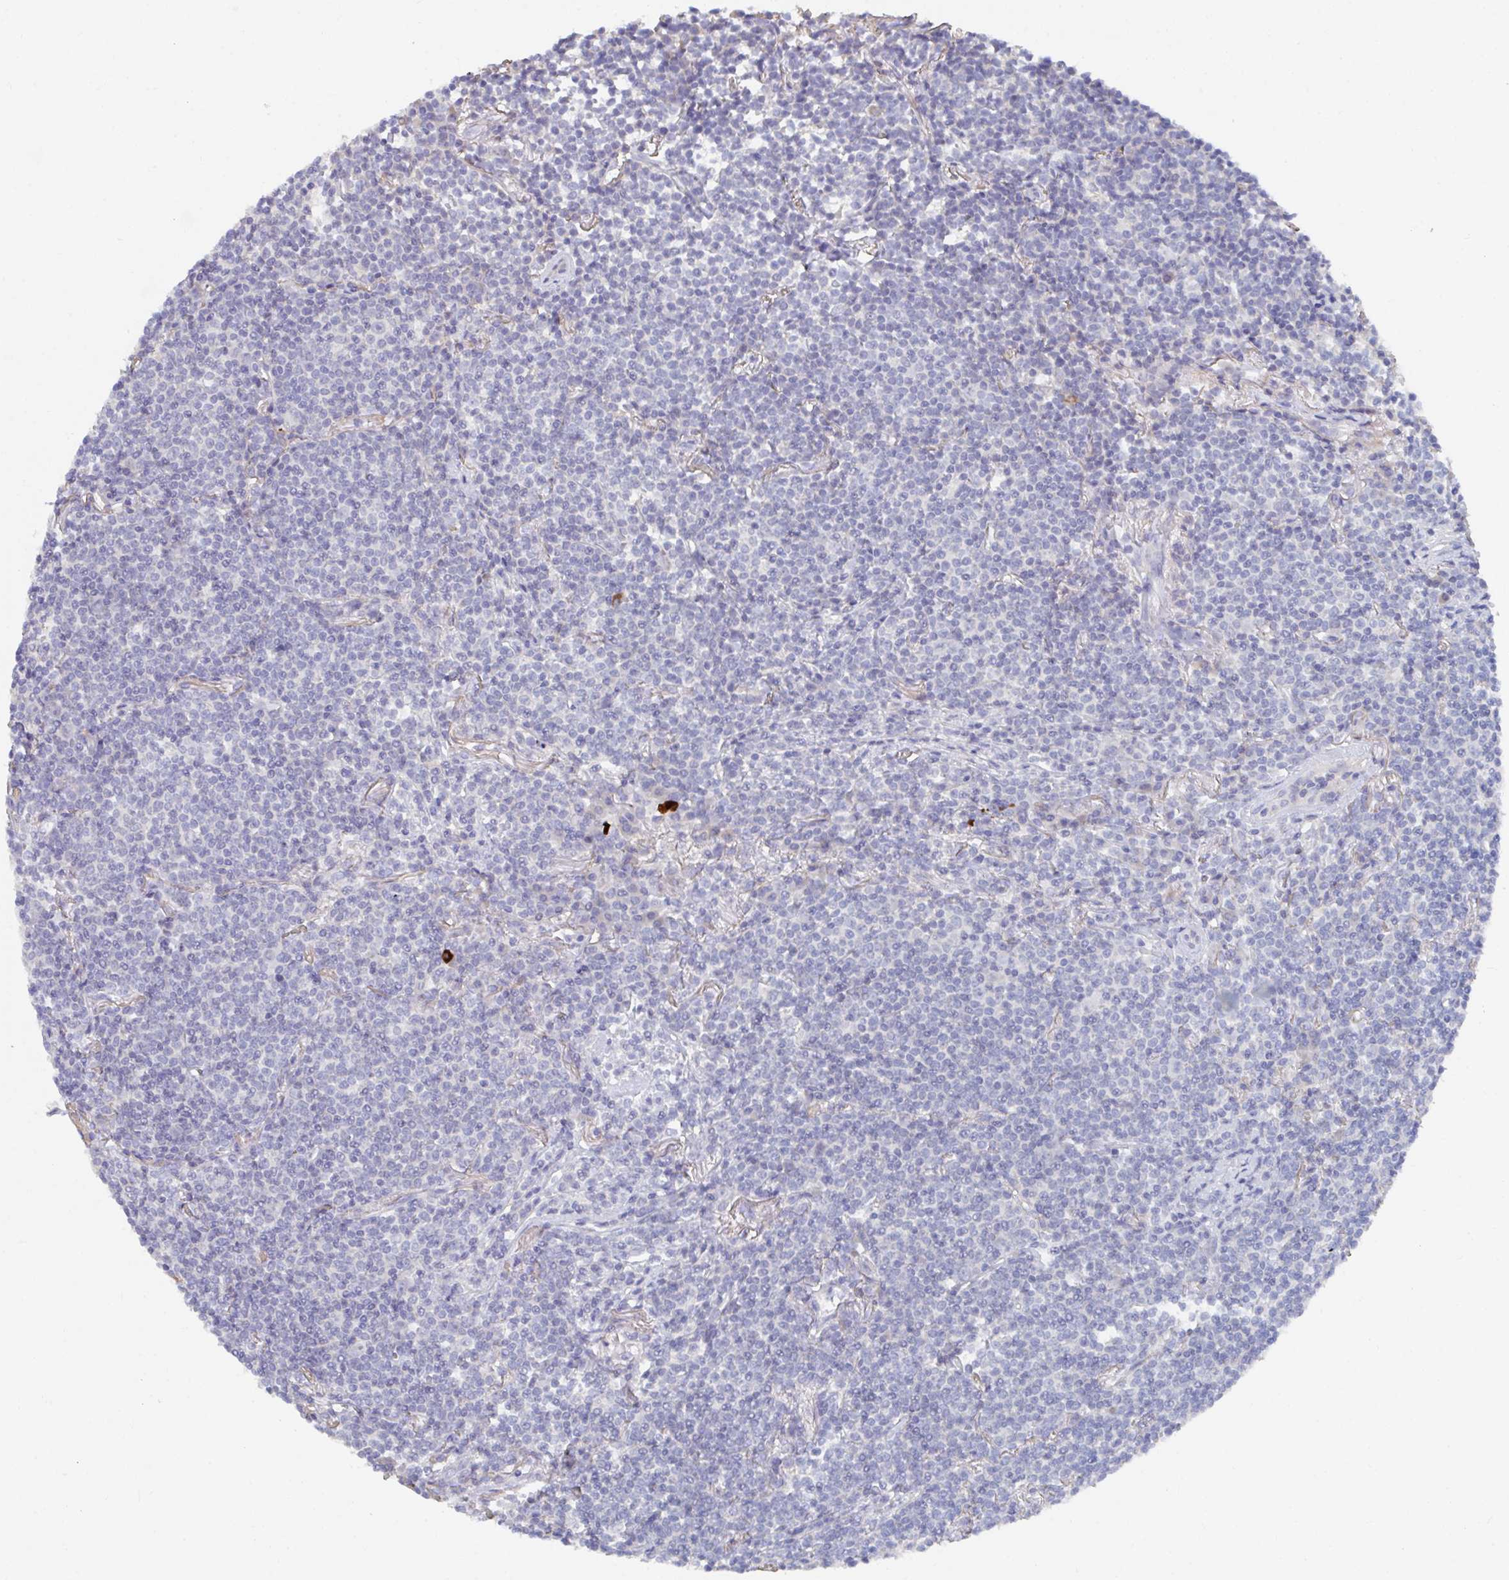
{"staining": {"intensity": "negative", "quantity": "none", "location": "none"}, "tissue": "lymphoma", "cell_type": "Tumor cells", "image_type": "cancer", "snomed": [{"axis": "morphology", "description": "Malignant lymphoma, non-Hodgkin's type, Low grade"}, {"axis": "topography", "description": "Lung"}], "caption": "Tumor cells show no significant protein expression in malignant lymphoma, non-Hodgkin's type (low-grade).", "gene": "KCNK5", "patient": {"sex": "female", "age": 71}}